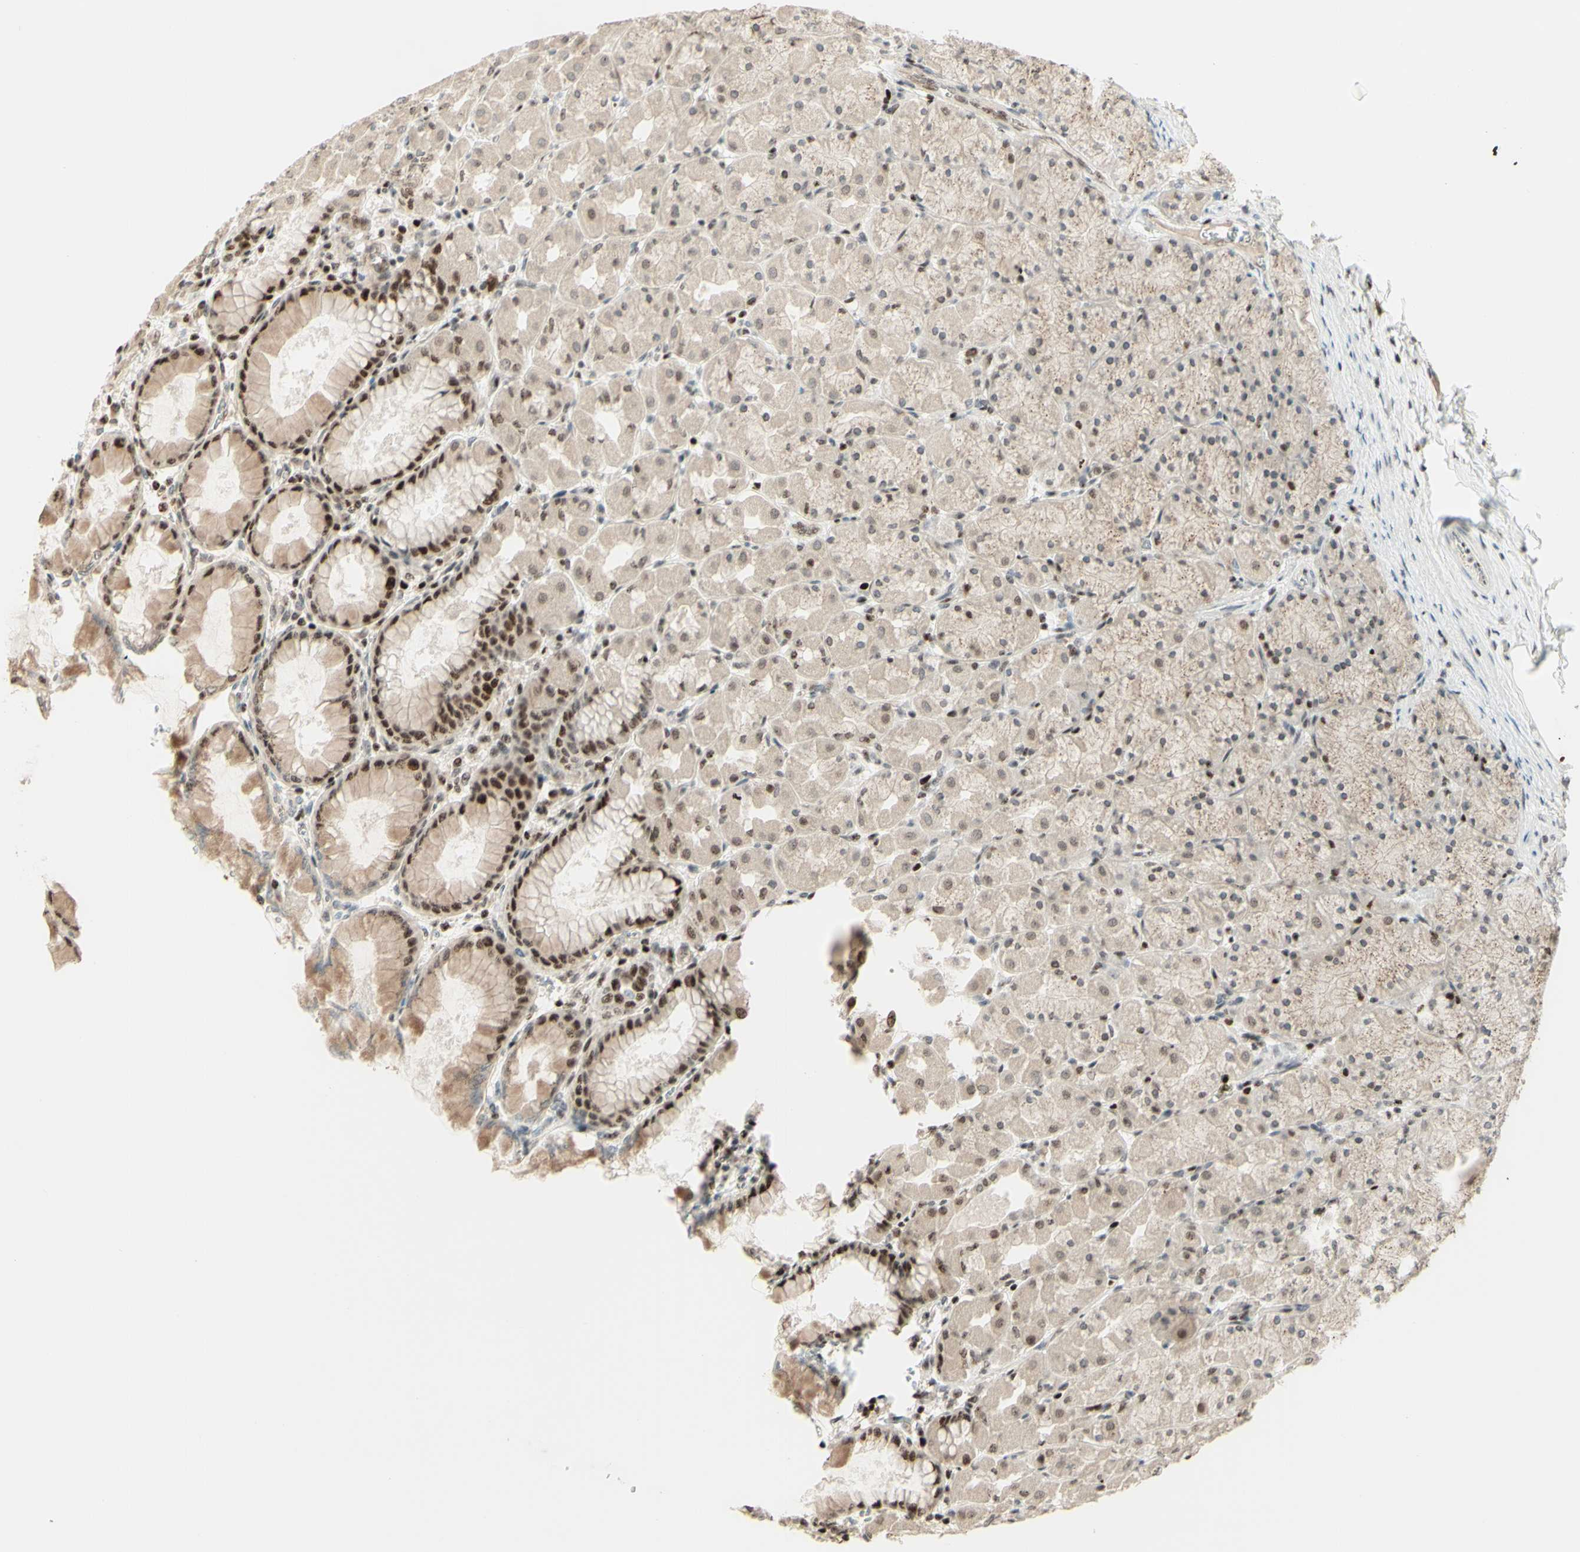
{"staining": {"intensity": "strong", "quantity": "25%-75%", "location": "nuclear"}, "tissue": "stomach", "cell_type": "Glandular cells", "image_type": "normal", "snomed": [{"axis": "morphology", "description": "Normal tissue, NOS"}, {"axis": "topography", "description": "Stomach, upper"}], "caption": "High-power microscopy captured an IHC image of unremarkable stomach, revealing strong nuclear expression in approximately 25%-75% of glandular cells. (DAB IHC with brightfield microscopy, high magnification).", "gene": "CDKL5", "patient": {"sex": "female", "age": 56}}